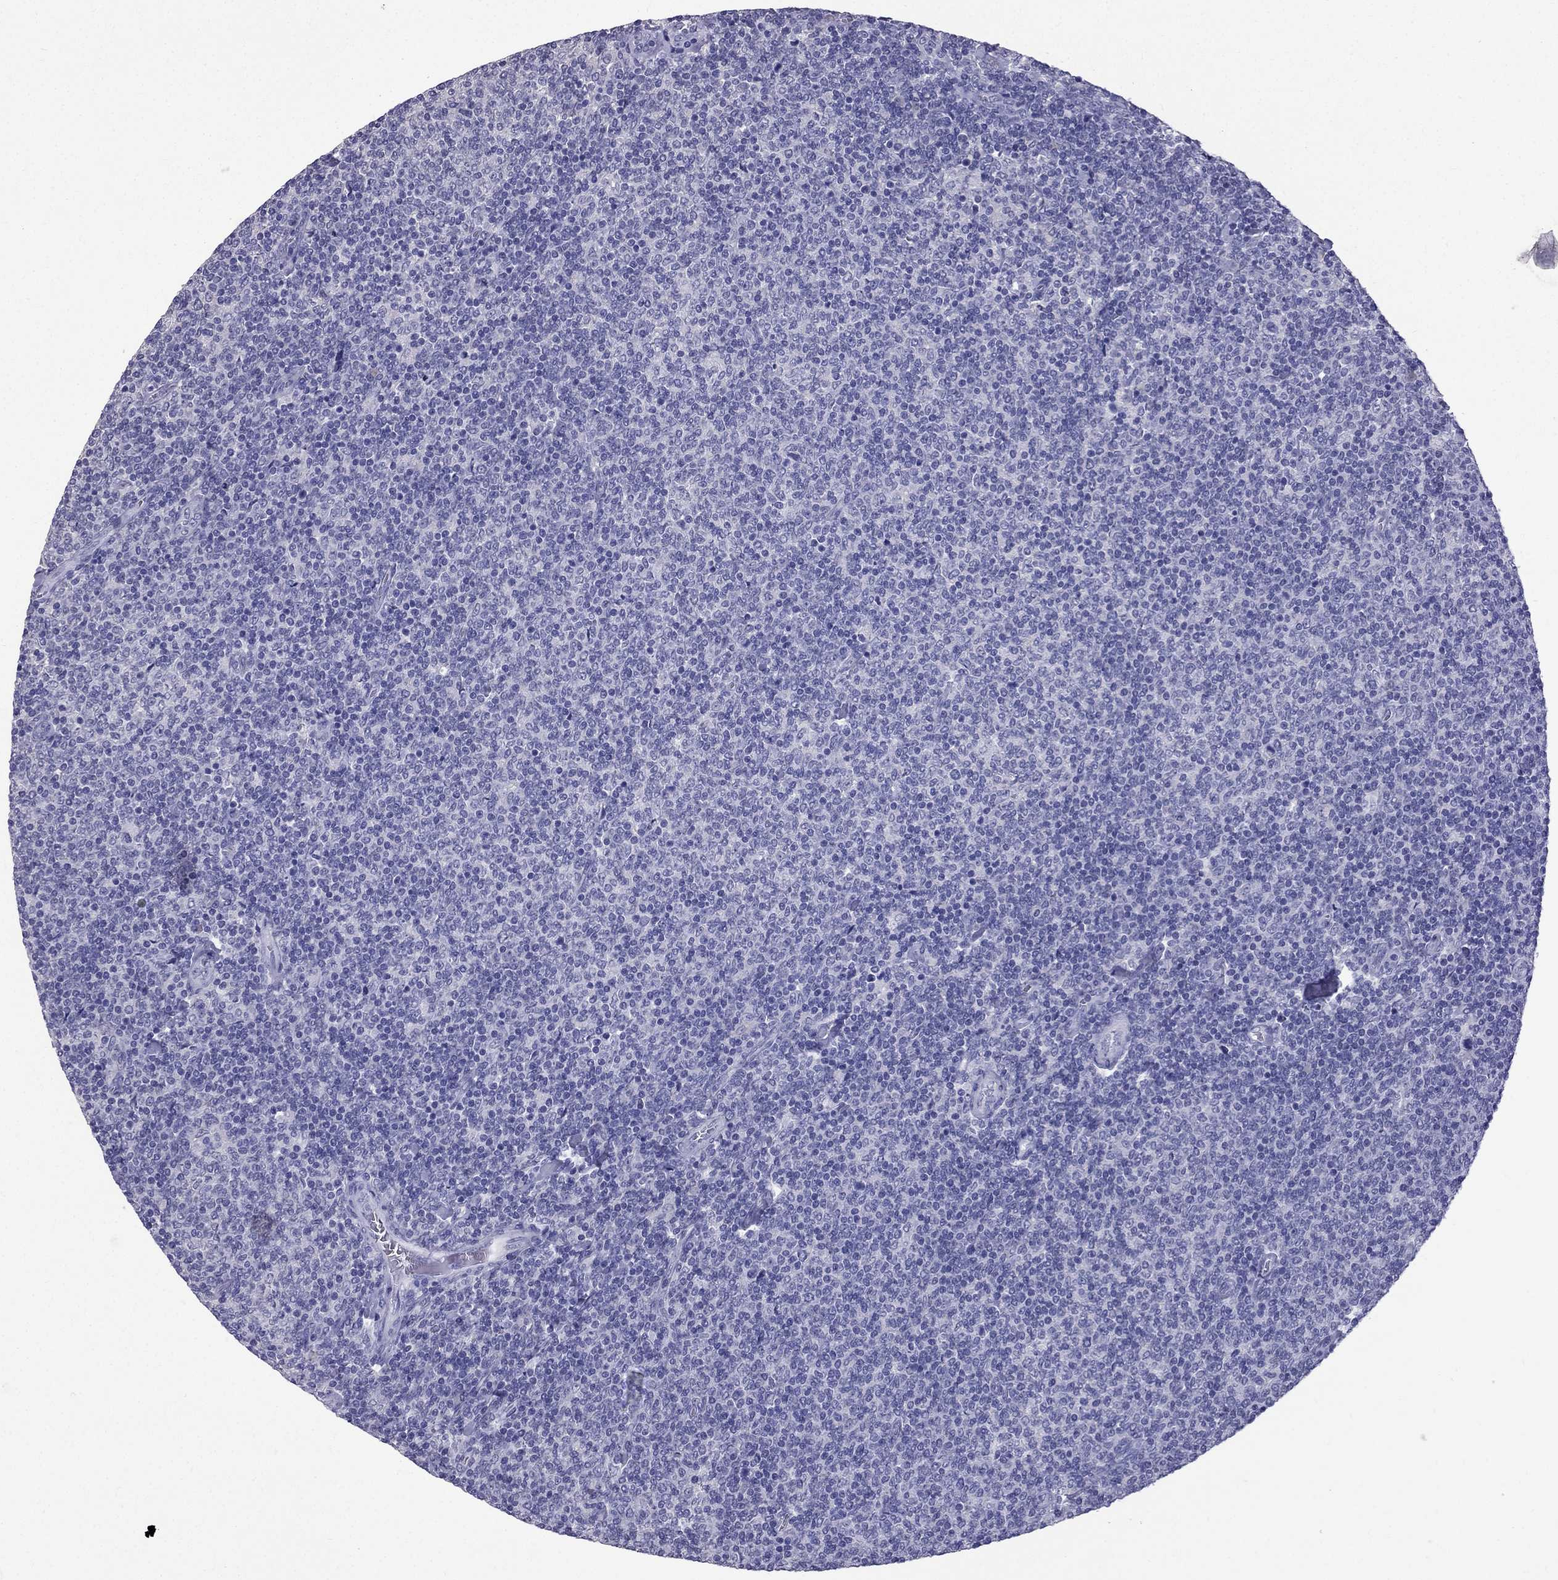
{"staining": {"intensity": "negative", "quantity": "none", "location": "none"}, "tissue": "lymphoma", "cell_type": "Tumor cells", "image_type": "cancer", "snomed": [{"axis": "morphology", "description": "Malignant lymphoma, non-Hodgkin's type, Low grade"}, {"axis": "topography", "description": "Lymph node"}], "caption": "This is a image of immunohistochemistry (IHC) staining of malignant lymphoma, non-Hodgkin's type (low-grade), which shows no expression in tumor cells.", "gene": "SCG5", "patient": {"sex": "male", "age": 52}}